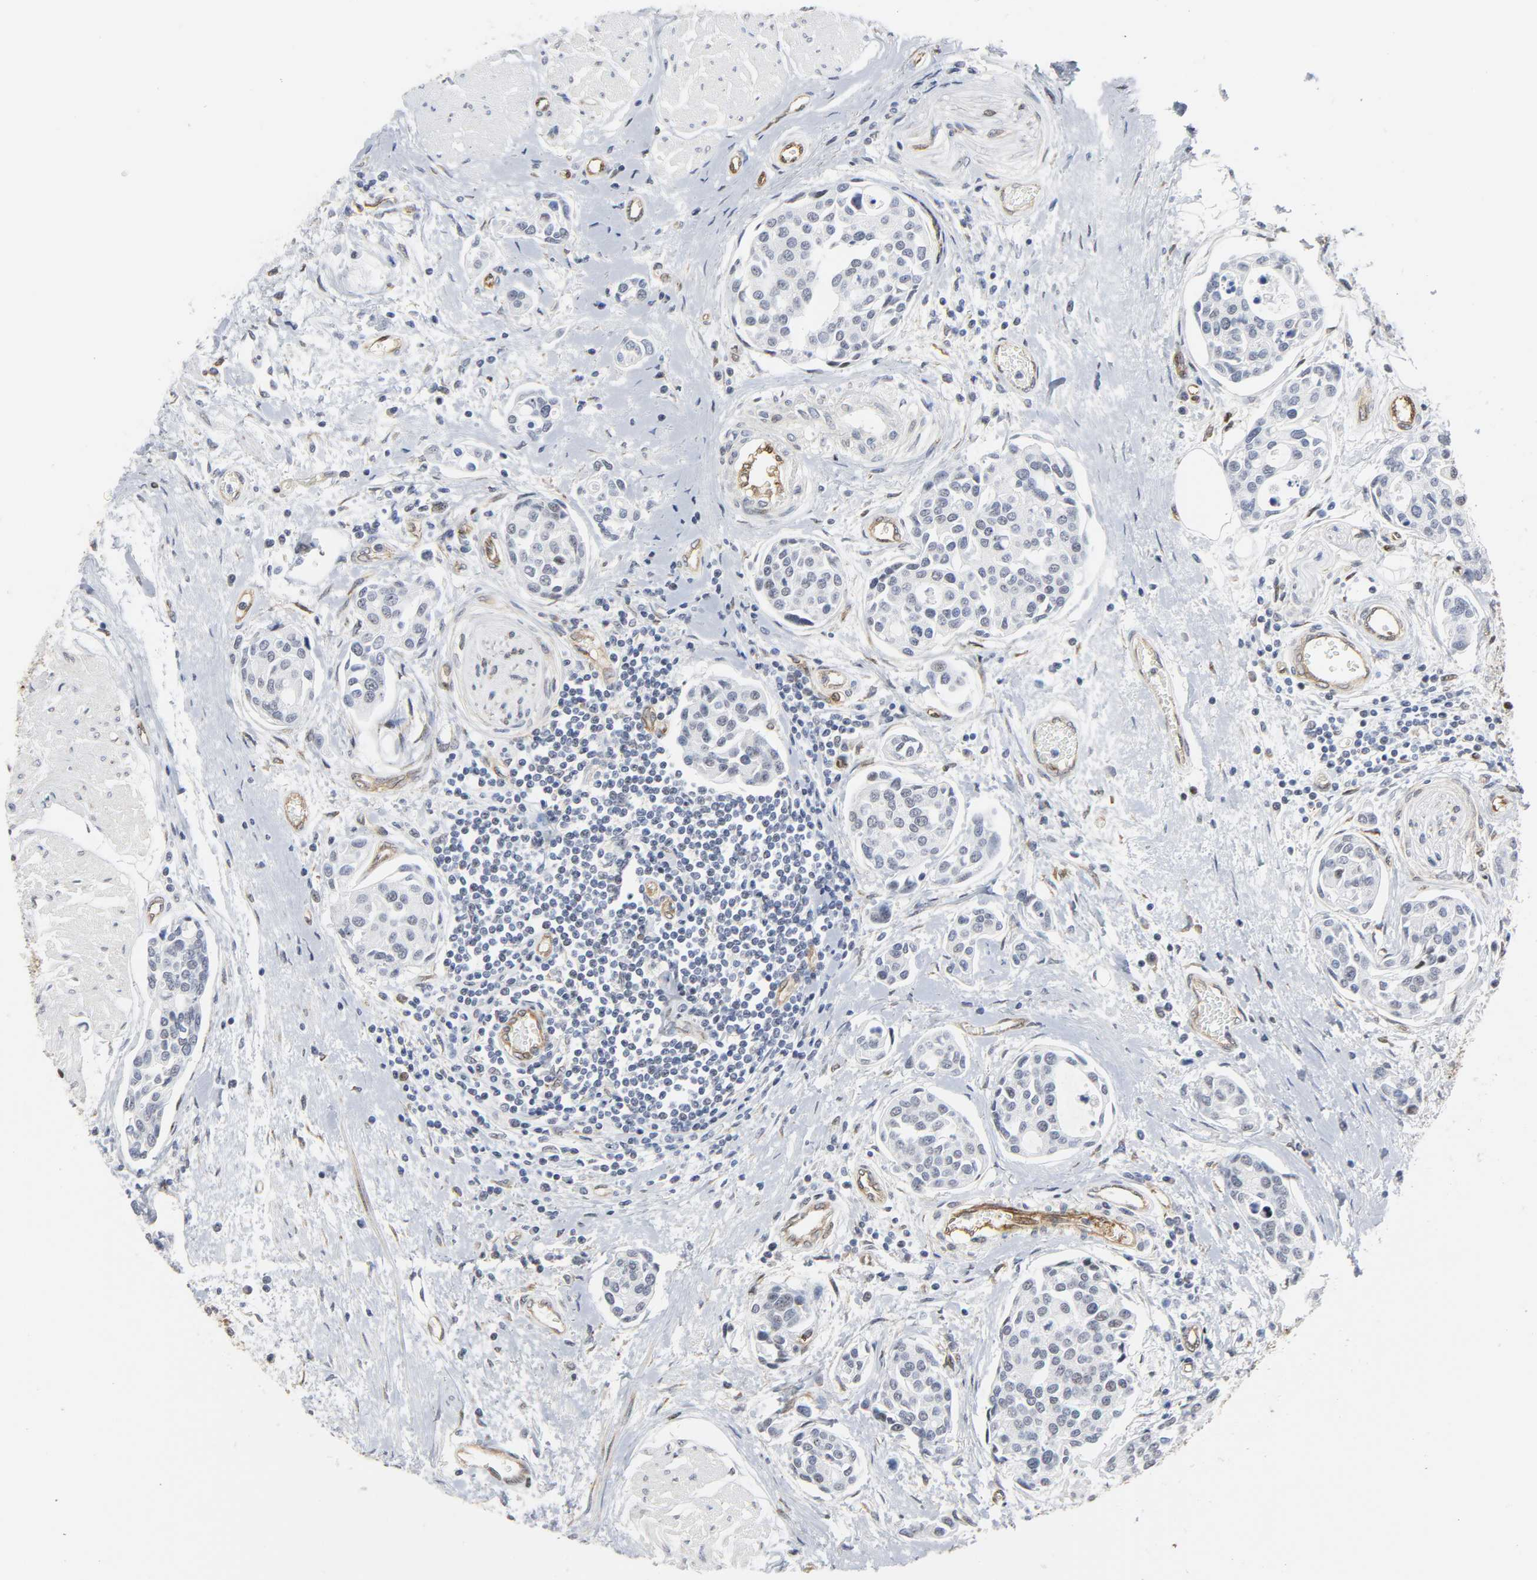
{"staining": {"intensity": "negative", "quantity": "none", "location": "none"}, "tissue": "urothelial cancer", "cell_type": "Tumor cells", "image_type": "cancer", "snomed": [{"axis": "morphology", "description": "Urothelial carcinoma, High grade"}, {"axis": "topography", "description": "Urinary bladder"}], "caption": "The IHC histopathology image has no significant expression in tumor cells of high-grade urothelial carcinoma tissue.", "gene": "DOCK1", "patient": {"sex": "male", "age": 78}}